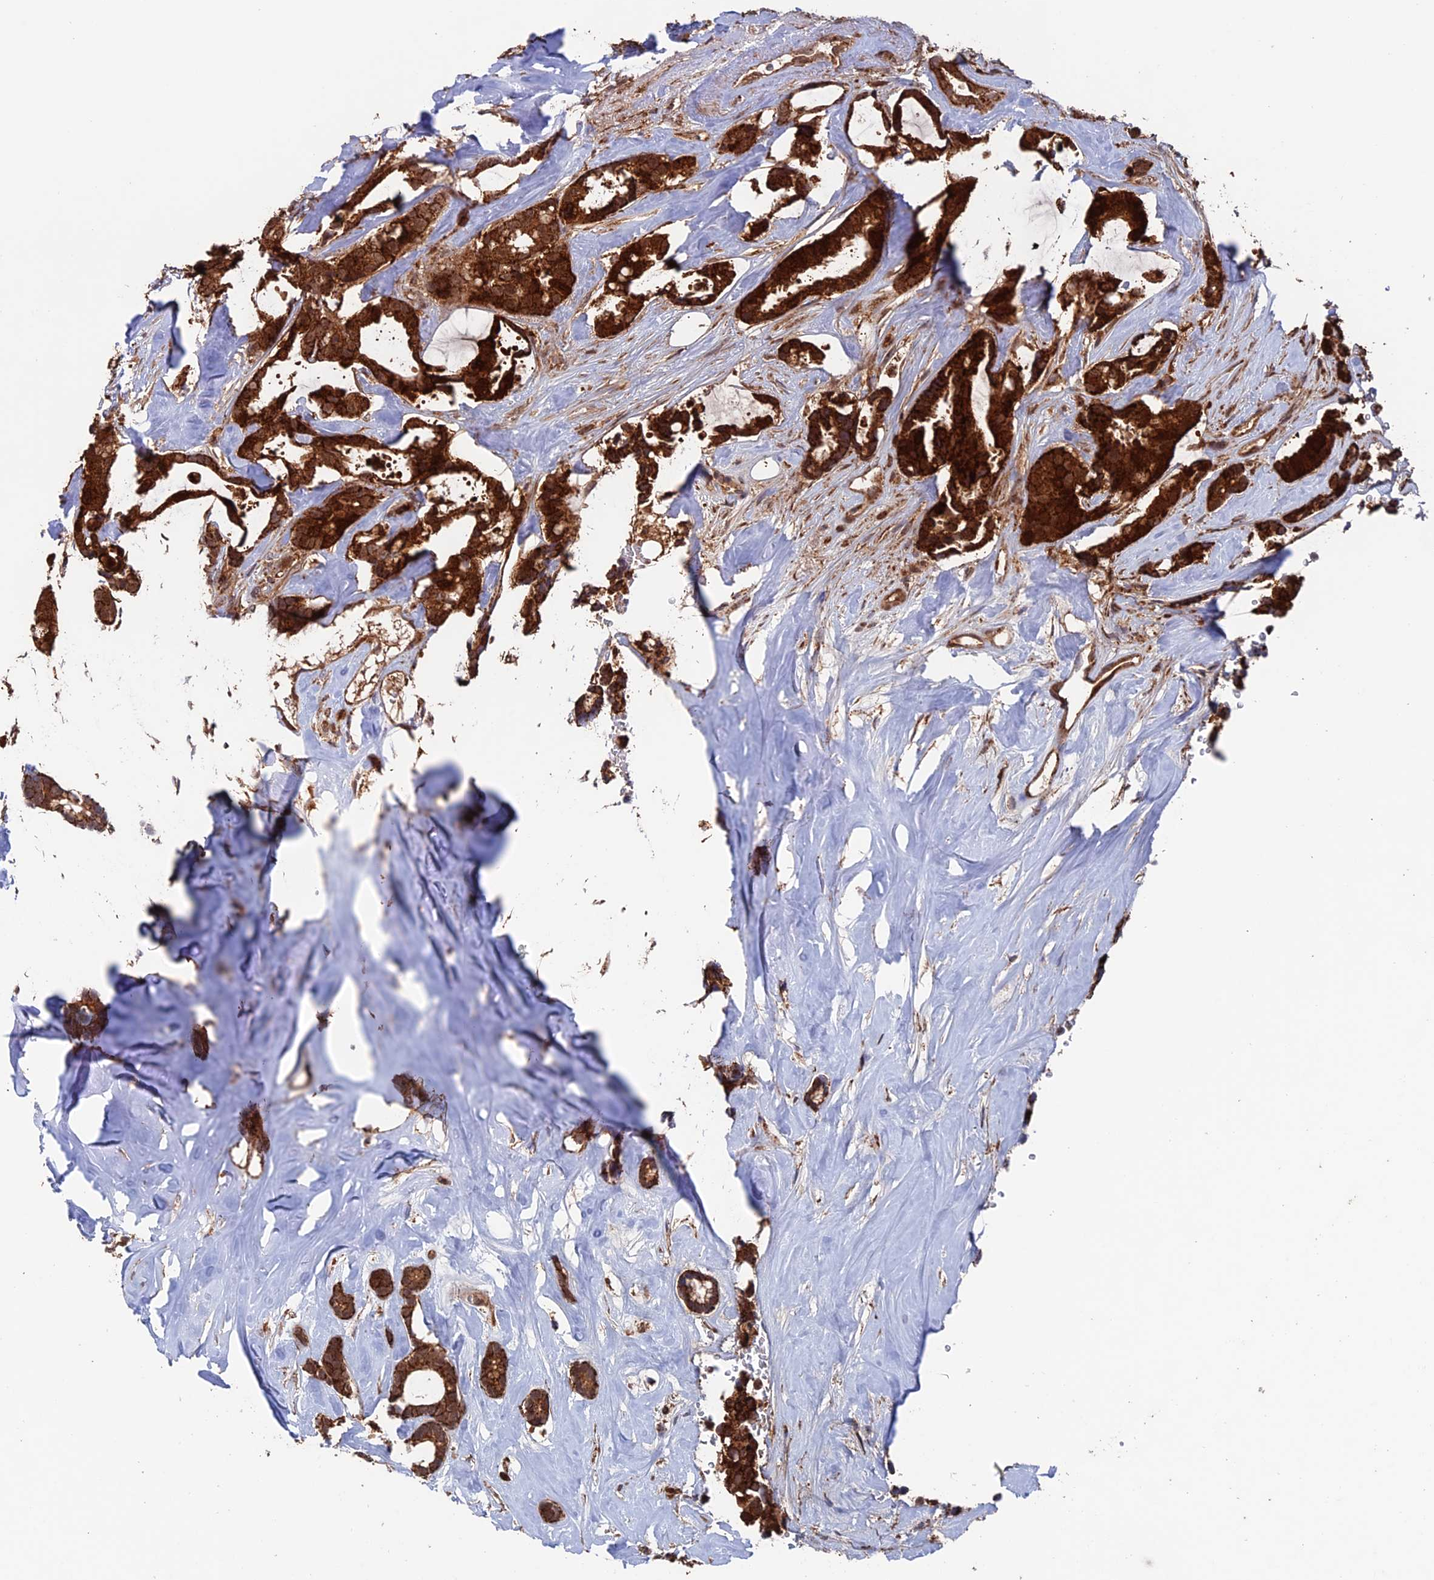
{"staining": {"intensity": "strong", "quantity": ">75%", "location": "cytoplasmic/membranous"}, "tissue": "breast cancer", "cell_type": "Tumor cells", "image_type": "cancer", "snomed": [{"axis": "morphology", "description": "Duct carcinoma"}, {"axis": "topography", "description": "Breast"}], "caption": "Invasive ductal carcinoma (breast) stained with IHC reveals strong cytoplasmic/membranous staining in approximately >75% of tumor cells.", "gene": "DTYMK", "patient": {"sex": "female", "age": 87}}